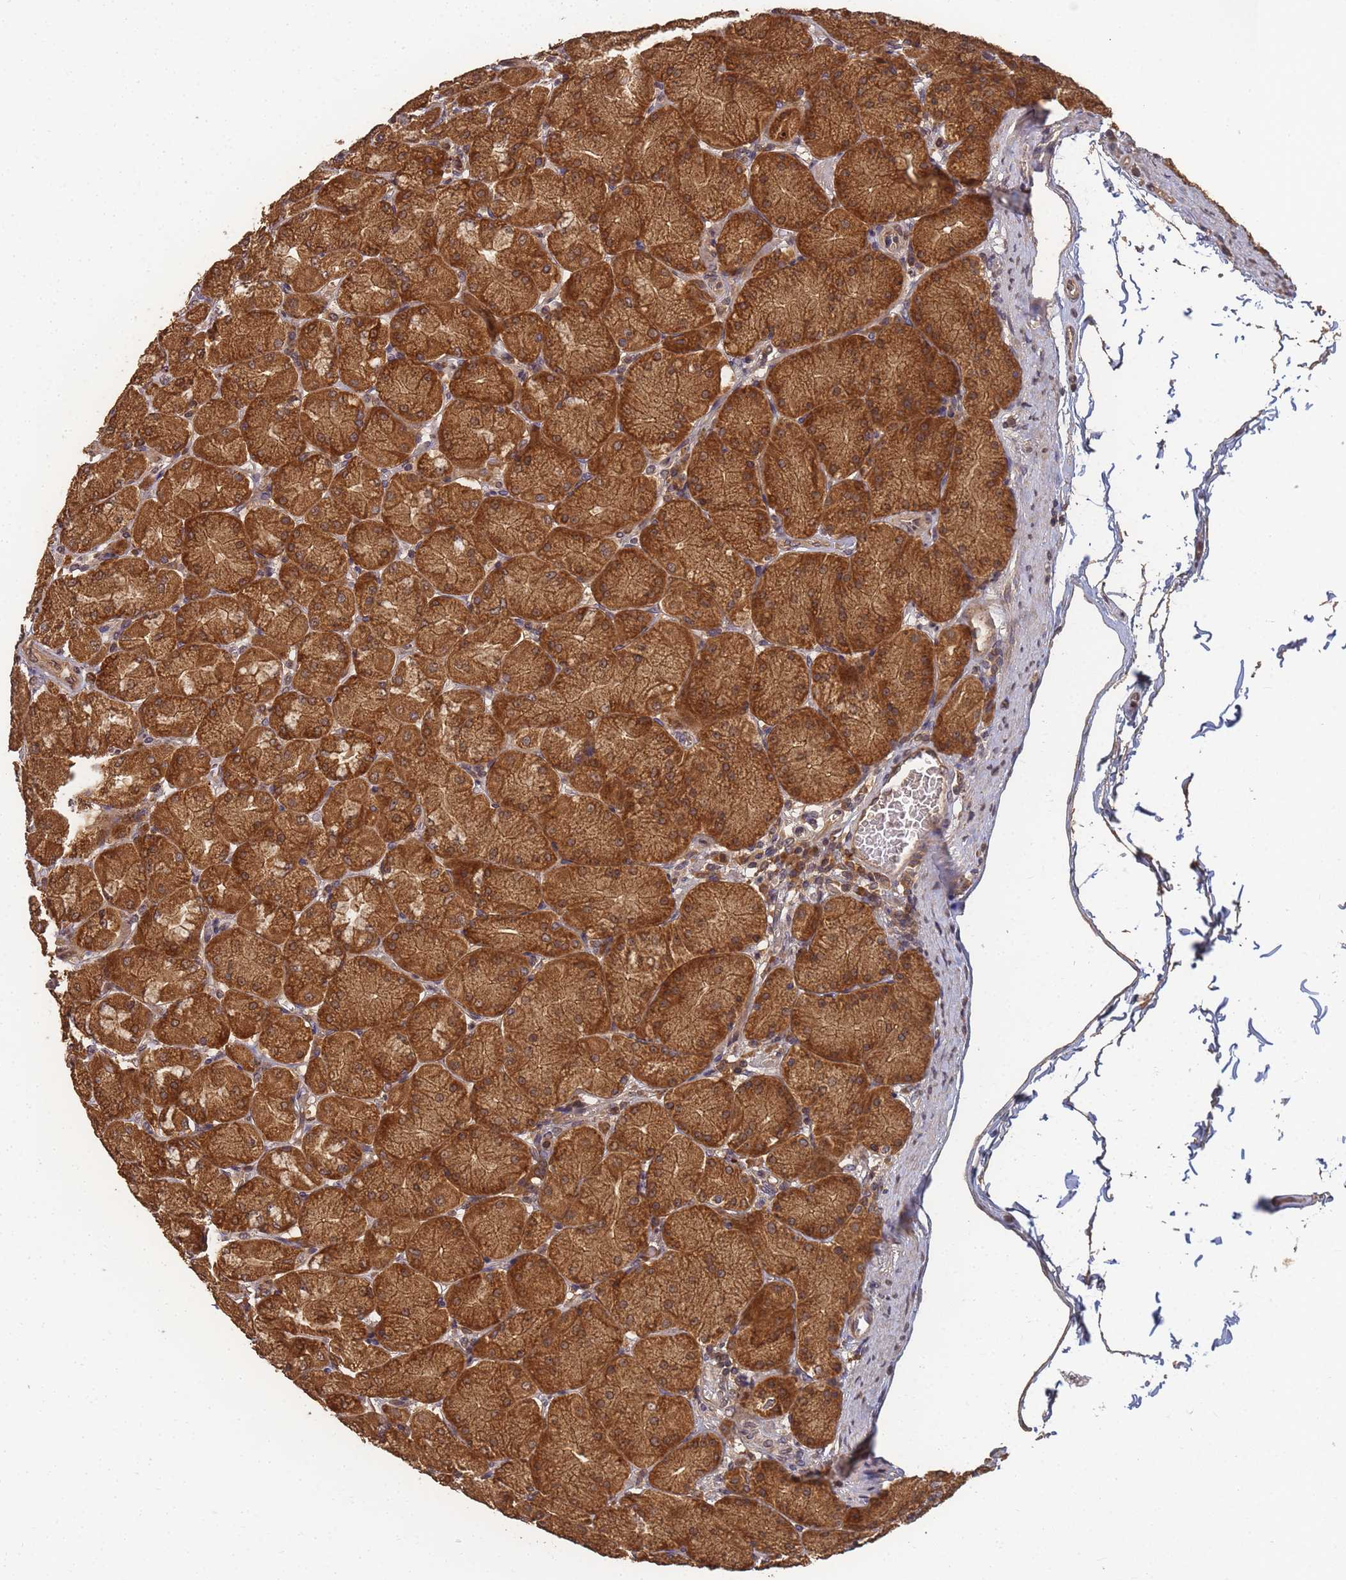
{"staining": {"intensity": "strong", "quantity": ">75%", "location": "cytoplasmic/membranous"}, "tissue": "stomach", "cell_type": "Glandular cells", "image_type": "normal", "snomed": [{"axis": "morphology", "description": "Normal tissue, NOS"}, {"axis": "topography", "description": "Stomach, upper"}], "caption": "DAB (3,3'-diaminobenzidine) immunohistochemical staining of normal stomach displays strong cytoplasmic/membranous protein staining in approximately >75% of glandular cells.", "gene": "ALKBH1", "patient": {"sex": "female", "age": 56}}